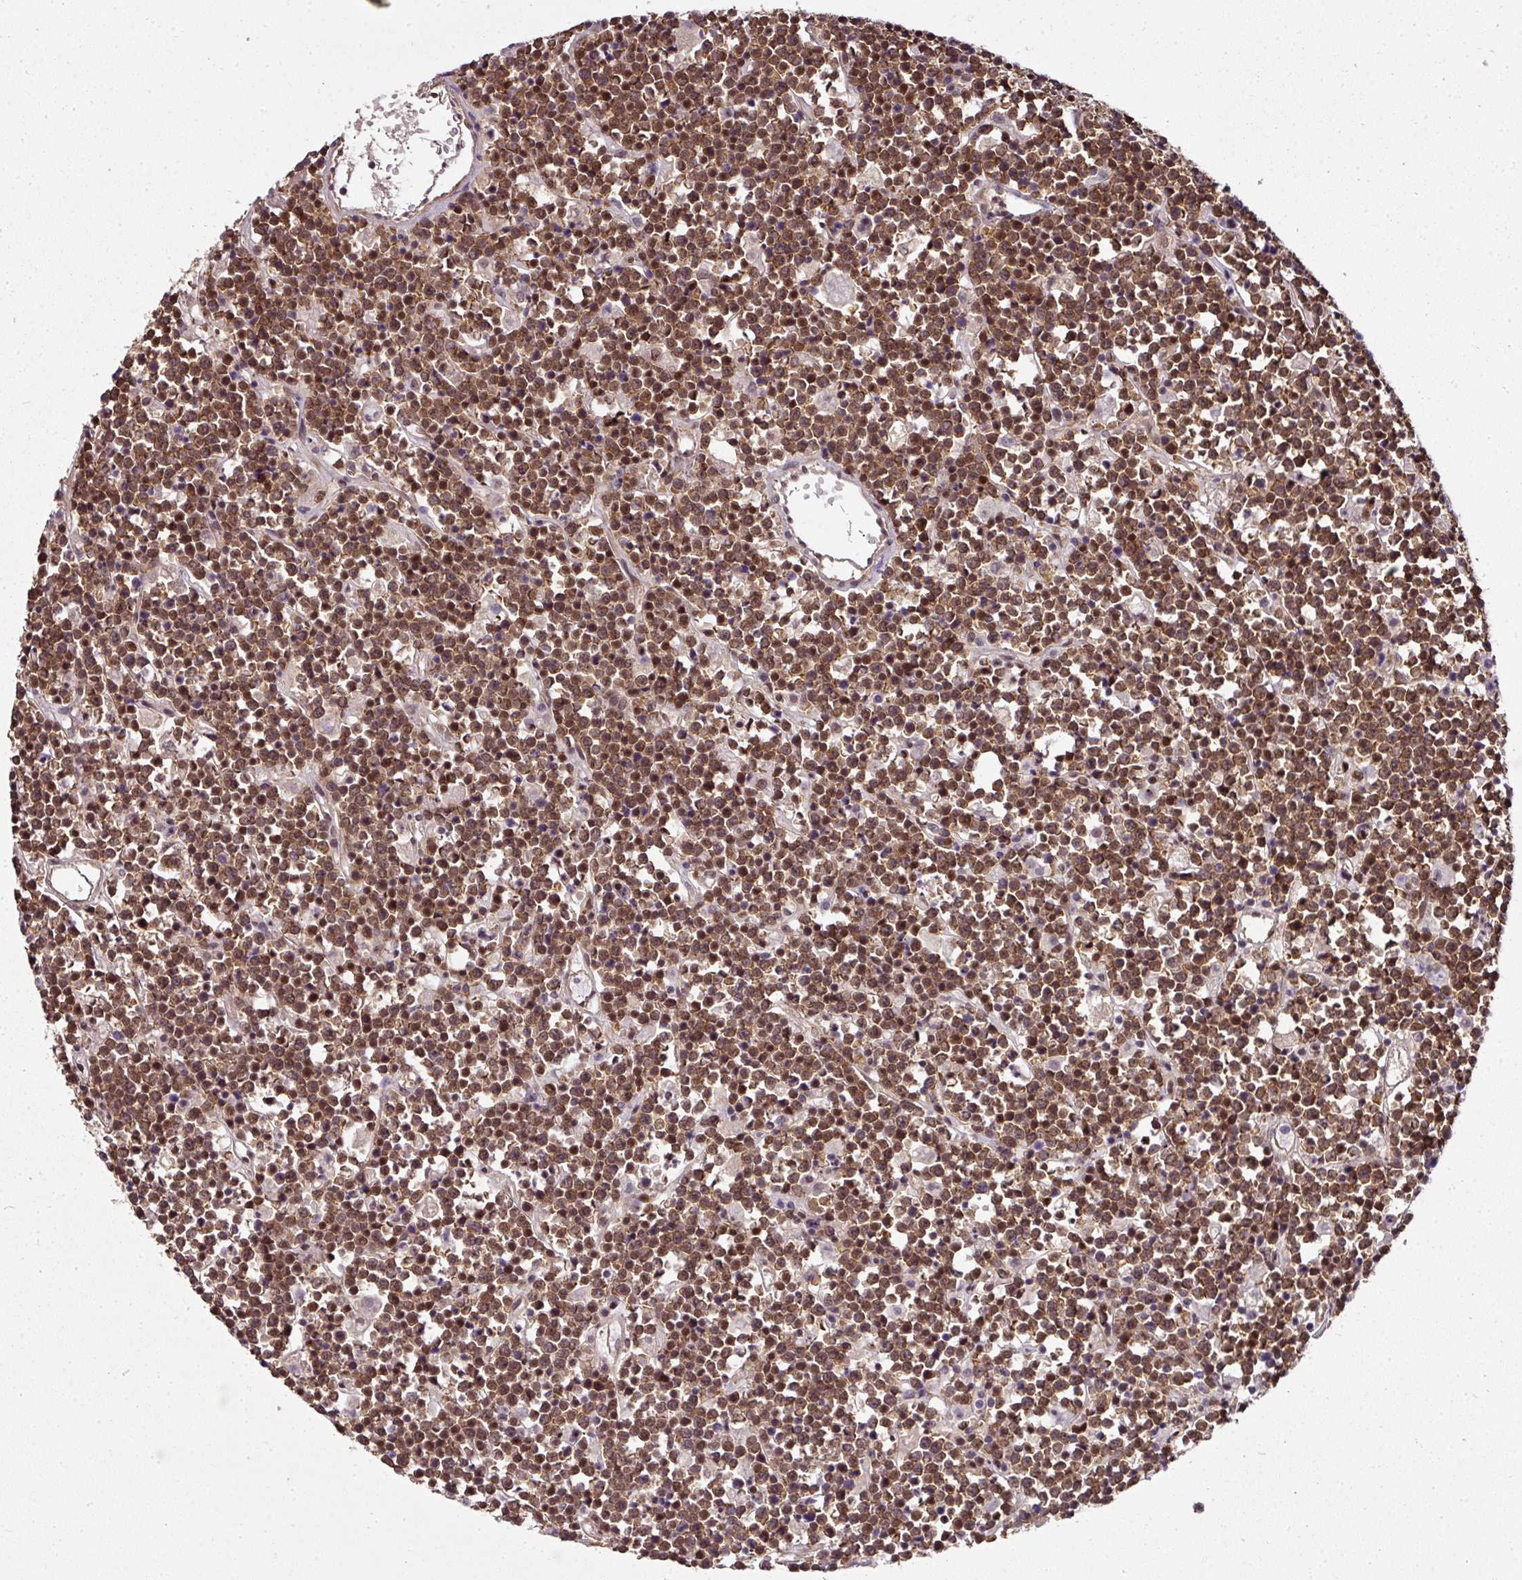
{"staining": {"intensity": "moderate", "quantity": ">75%", "location": "cytoplasmic/membranous,nuclear"}, "tissue": "lymphoma", "cell_type": "Tumor cells", "image_type": "cancer", "snomed": [{"axis": "morphology", "description": "Malignant lymphoma, non-Hodgkin's type, High grade"}, {"axis": "topography", "description": "Ovary"}], "caption": "Malignant lymphoma, non-Hodgkin's type (high-grade) stained with a protein marker demonstrates moderate staining in tumor cells.", "gene": "RBM4B", "patient": {"sex": "female", "age": 56}}